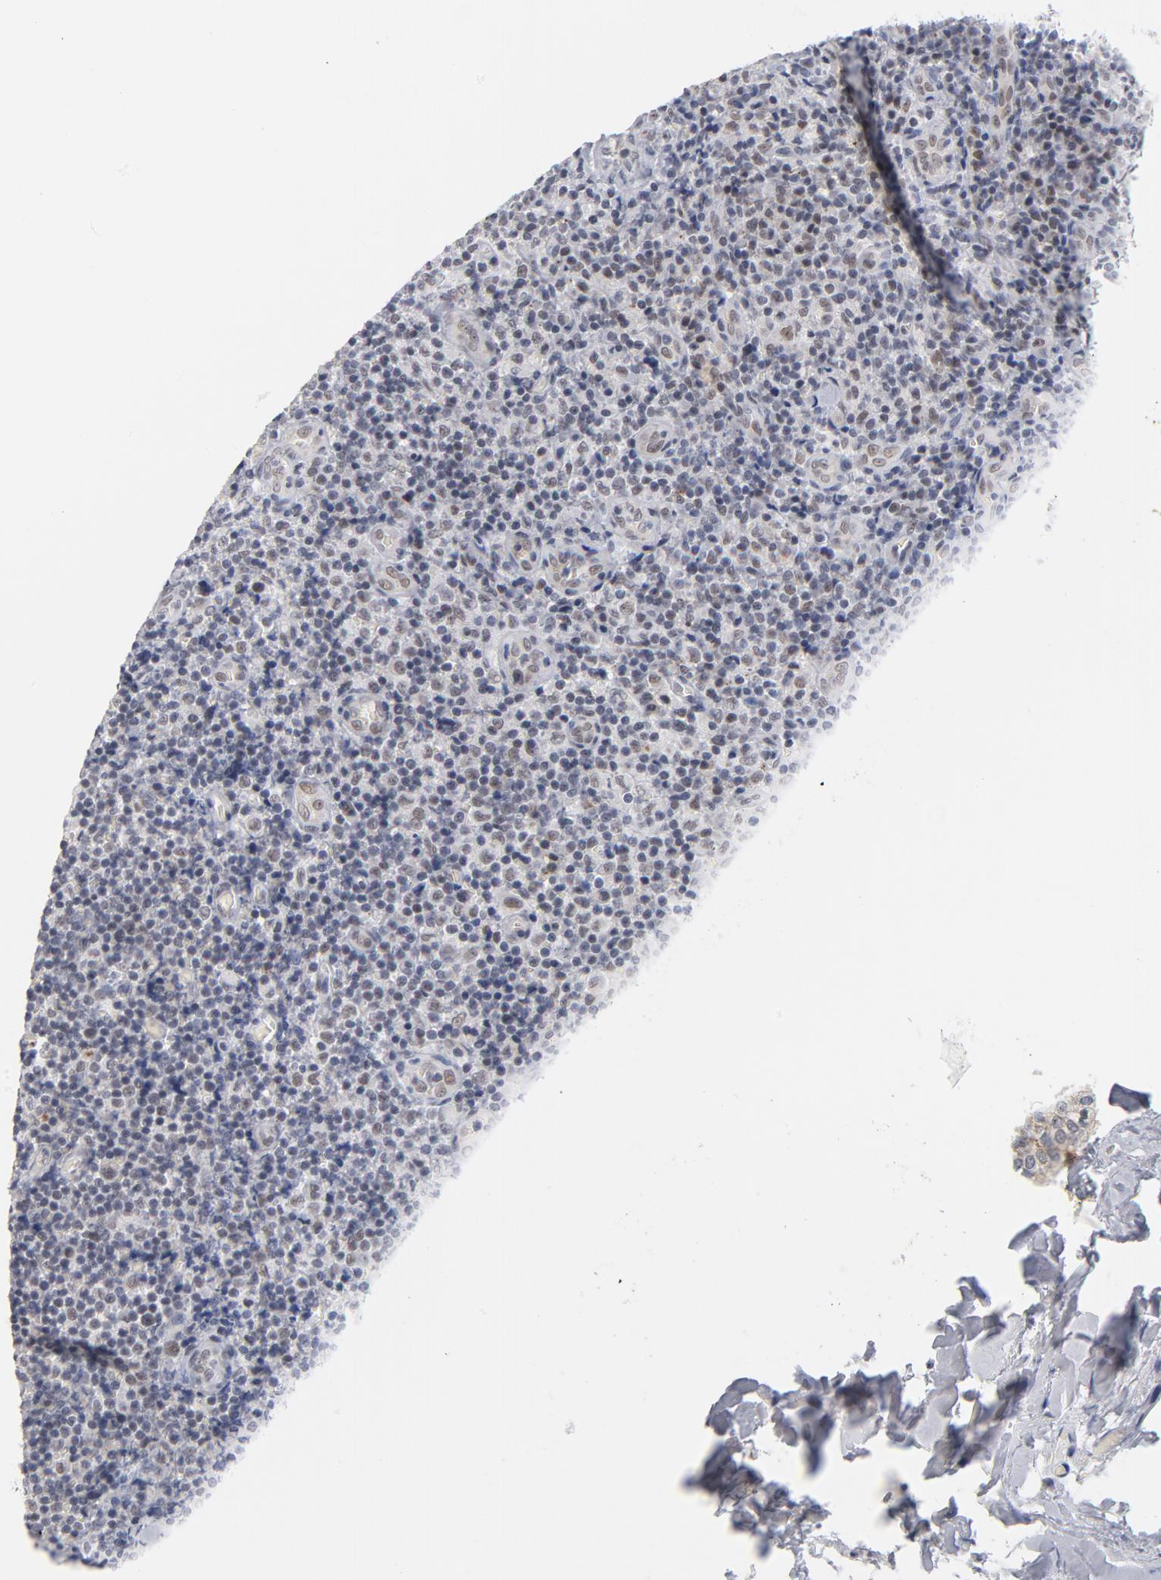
{"staining": {"intensity": "moderate", "quantity": "25%-75%", "location": "nuclear"}, "tissue": "lymph node", "cell_type": "Germinal center cells", "image_type": "normal", "snomed": [{"axis": "morphology", "description": "Normal tissue, NOS"}, {"axis": "morphology", "description": "Inflammation, NOS"}, {"axis": "topography", "description": "Lymph node"}], "caption": "Immunohistochemistry (IHC) photomicrograph of benign lymph node: human lymph node stained using immunohistochemistry (IHC) displays medium levels of moderate protein expression localized specifically in the nuclear of germinal center cells, appearing as a nuclear brown color.", "gene": "BAP1", "patient": {"sex": "male", "age": 46}}